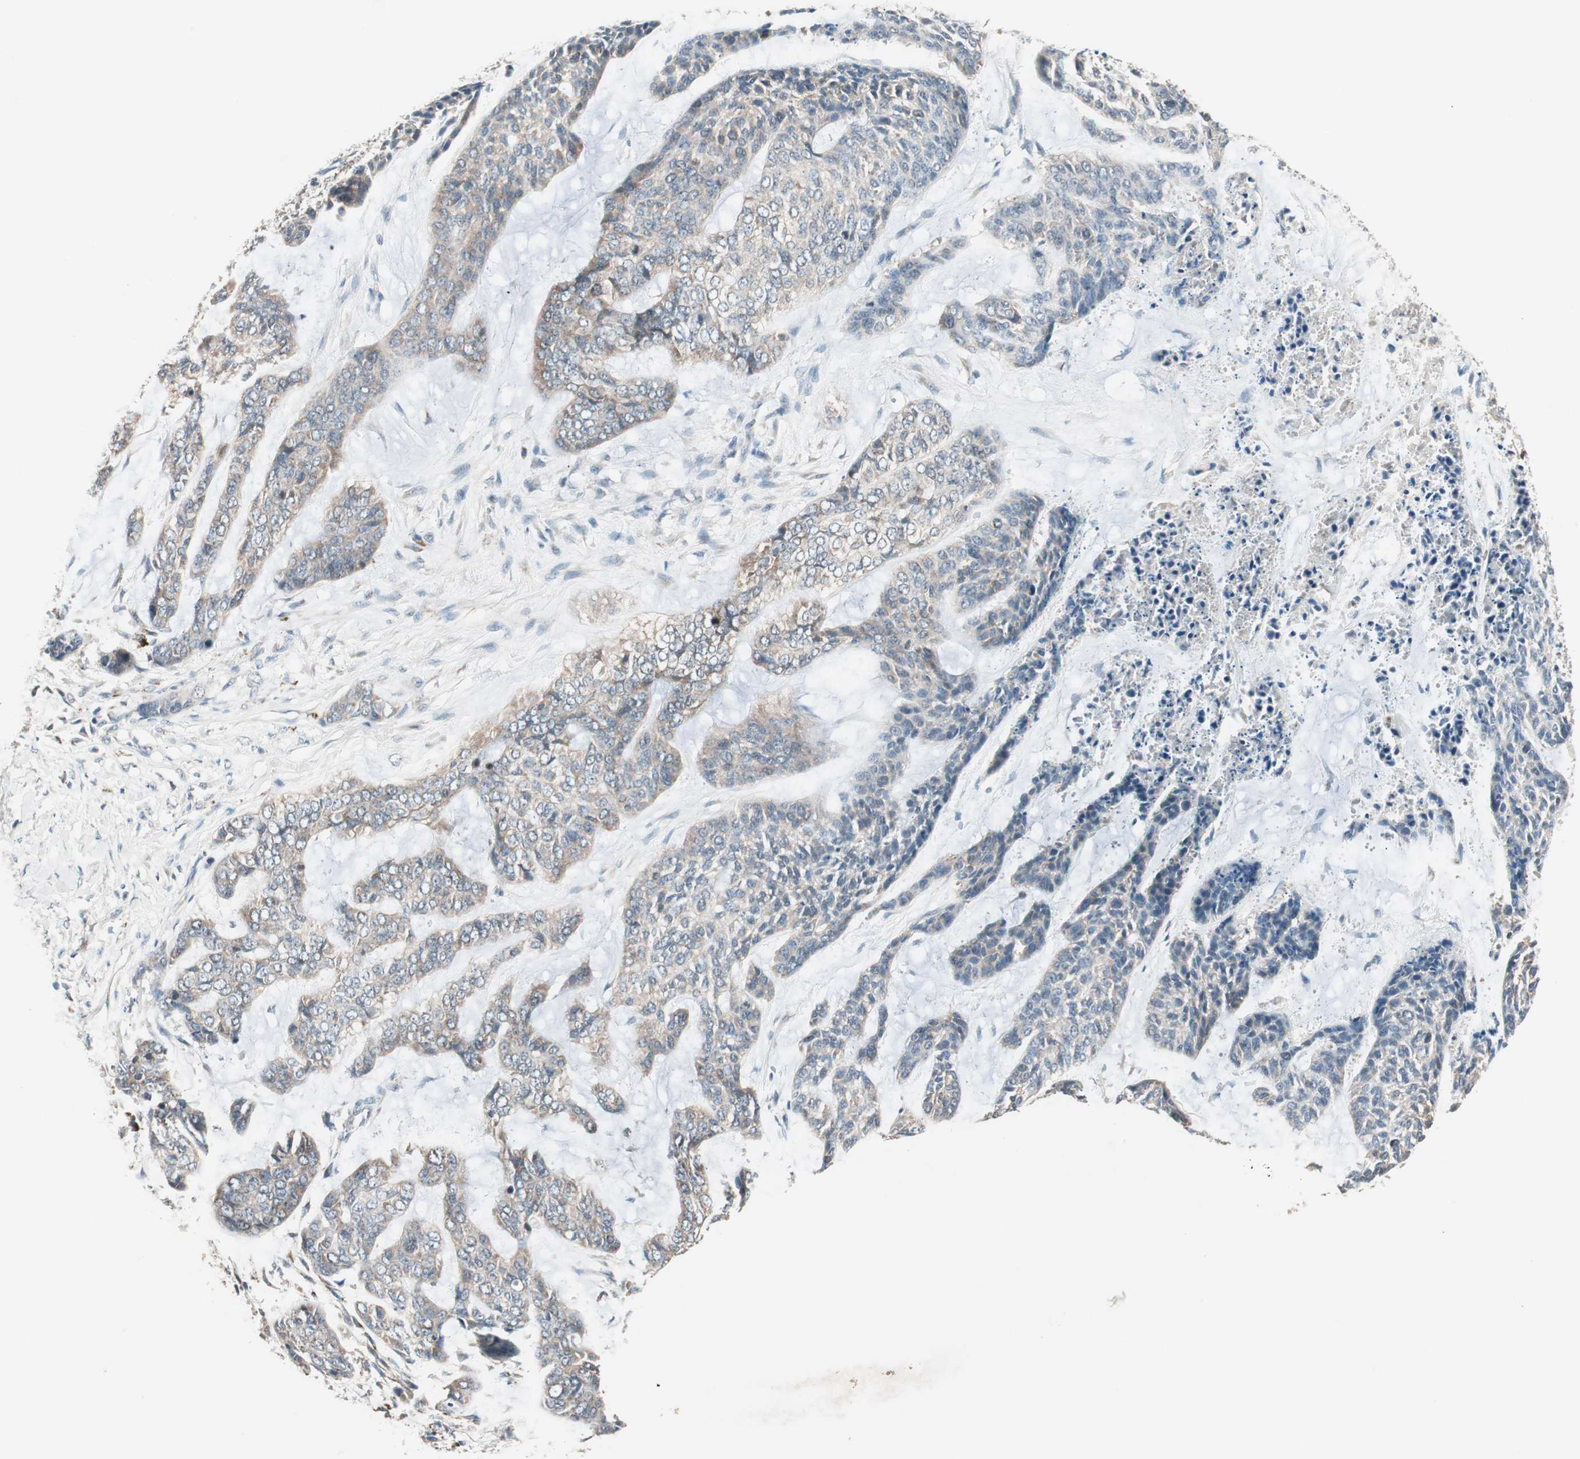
{"staining": {"intensity": "weak", "quantity": ">75%", "location": "cytoplasmic/membranous"}, "tissue": "skin cancer", "cell_type": "Tumor cells", "image_type": "cancer", "snomed": [{"axis": "morphology", "description": "Basal cell carcinoma"}, {"axis": "topography", "description": "Skin"}], "caption": "This histopathology image shows basal cell carcinoma (skin) stained with IHC to label a protein in brown. The cytoplasmic/membranous of tumor cells show weak positivity for the protein. Nuclei are counter-stained blue.", "gene": "NFRKB", "patient": {"sex": "female", "age": 64}}